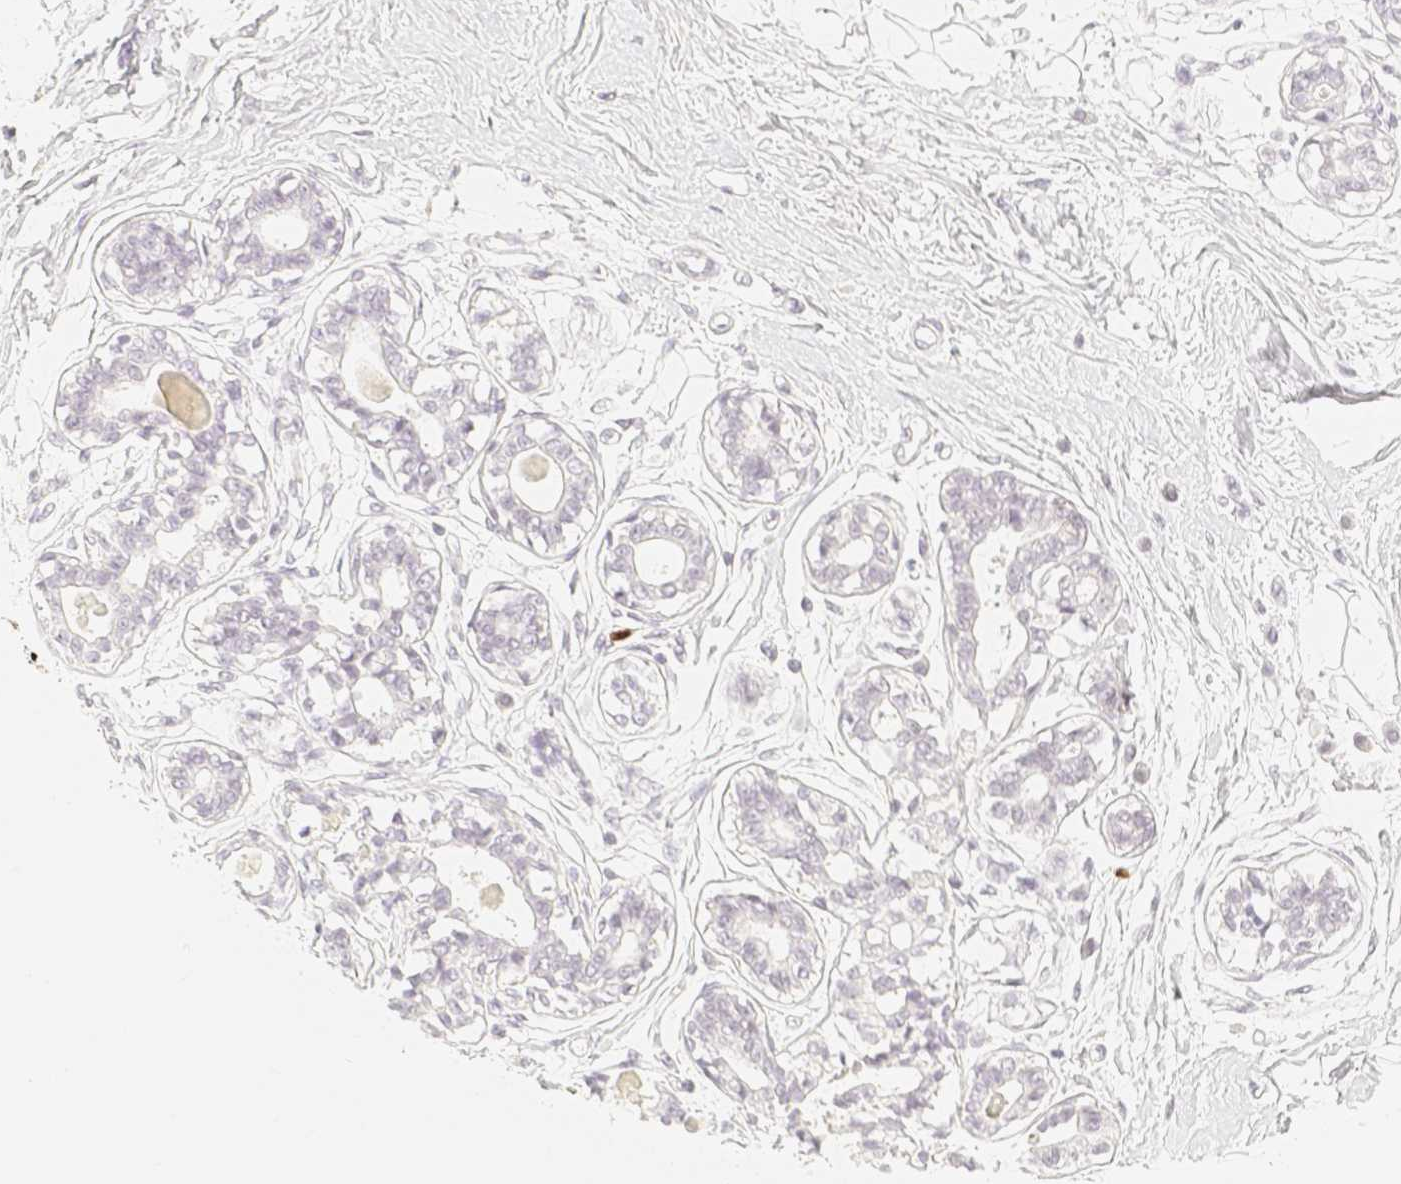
{"staining": {"intensity": "negative", "quantity": "none", "location": "none"}, "tissue": "breast", "cell_type": "Adipocytes", "image_type": "normal", "snomed": [{"axis": "morphology", "description": "Normal tissue, NOS"}, {"axis": "topography", "description": "Breast"}], "caption": "Immunohistochemistry of normal human breast displays no expression in adipocytes. (Brightfield microscopy of DAB IHC at high magnification).", "gene": "PADI4", "patient": {"sex": "female", "age": 45}}